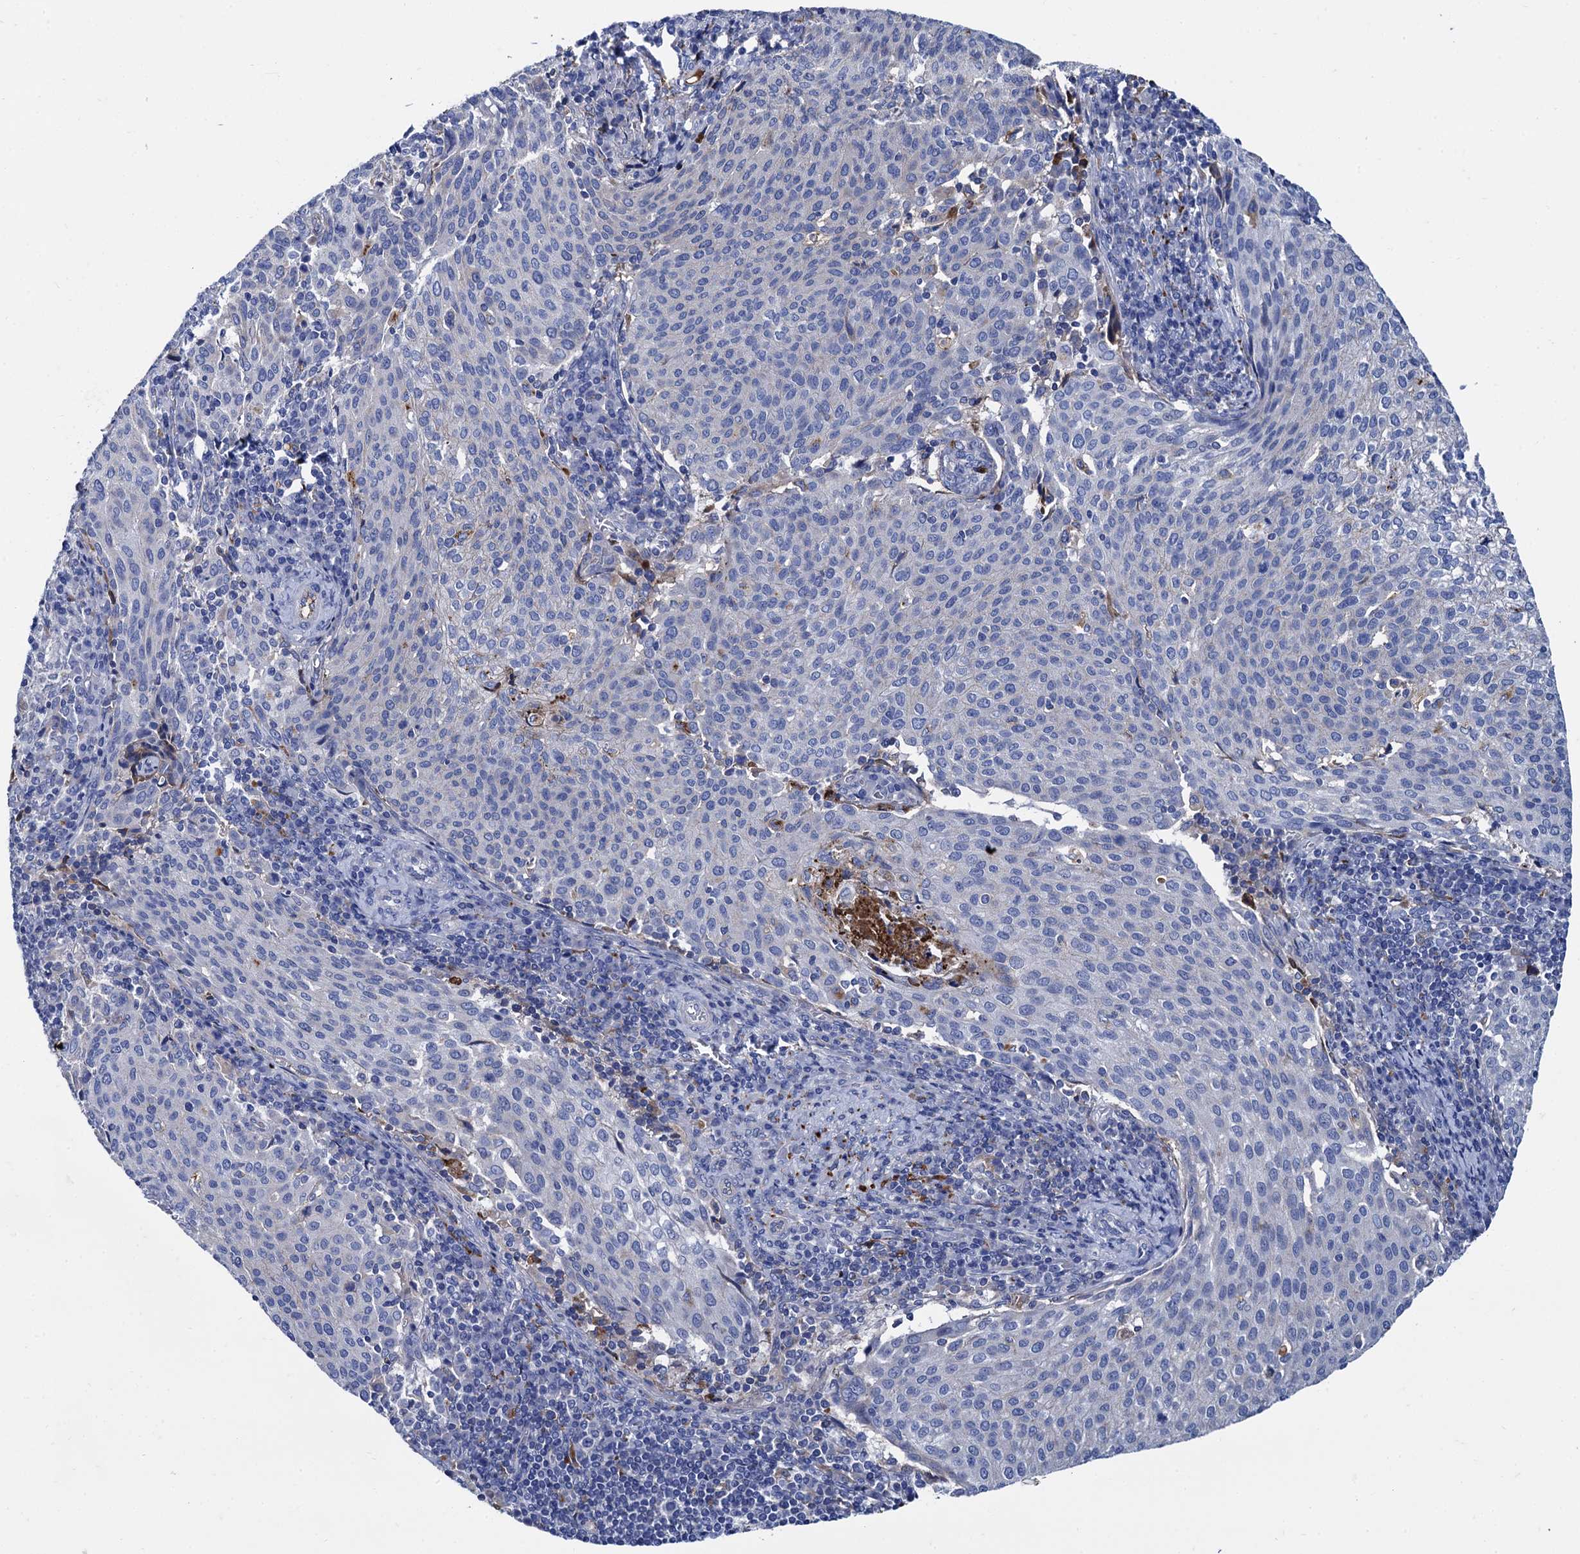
{"staining": {"intensity": "negative", "quantity": "none", "location": "none"}, "tissue": "cervical cancer", "cell_type": "Tumor cells", "image_type": "cancer", "snomed": [{"axis": "morphology", "description": "Squamous cell carcinoma, NOS"}, {"axis": "topography", "description": "Cervix"}], "caption": "An image of cervical cancer stained for a protein reveals no brown staining in tumor cells.", "gene": "APOD", "patient": {"sex": "female", "age": 38}}